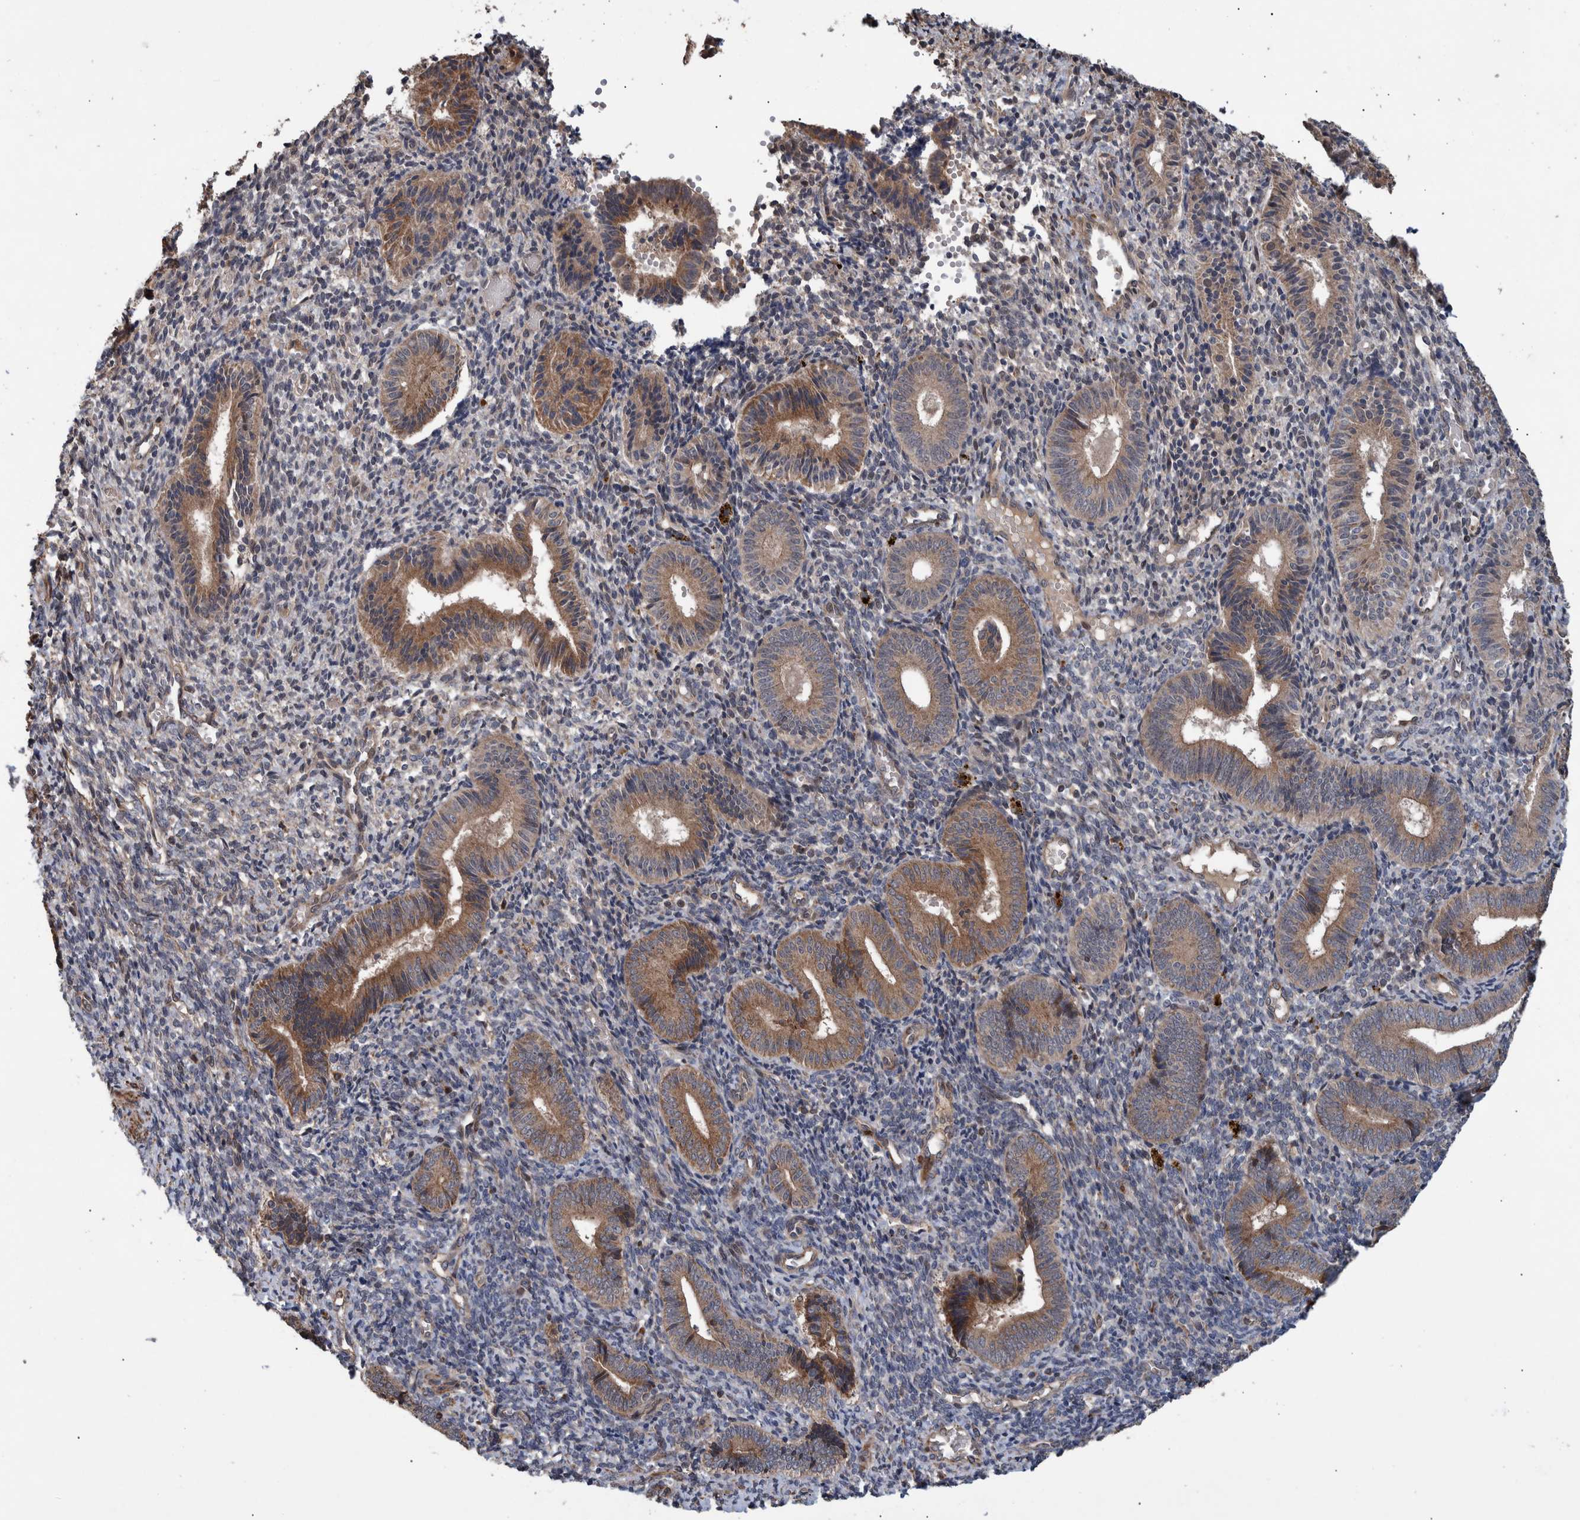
{"staining": {"intensity": "negative", "quantity": "none", "location": "none"}, "tissue": "endometrium", "cell_type": "Cells in endometrial stroma", "image_type": "normal", "snomed": [{"axis": "morphology", "description": "Normal tissue, NOS"}, {"axis": "topography", "description": "Uterus"}, {"axis": "topography", "description": "Endometrium"}], "caption": "This is an IHC photomicrograph of benign endometrium. There is no staining in cells in endometrial stroma.", "gene": "B3GNTL1", "patient": {"sex": "female", "age": 33}}